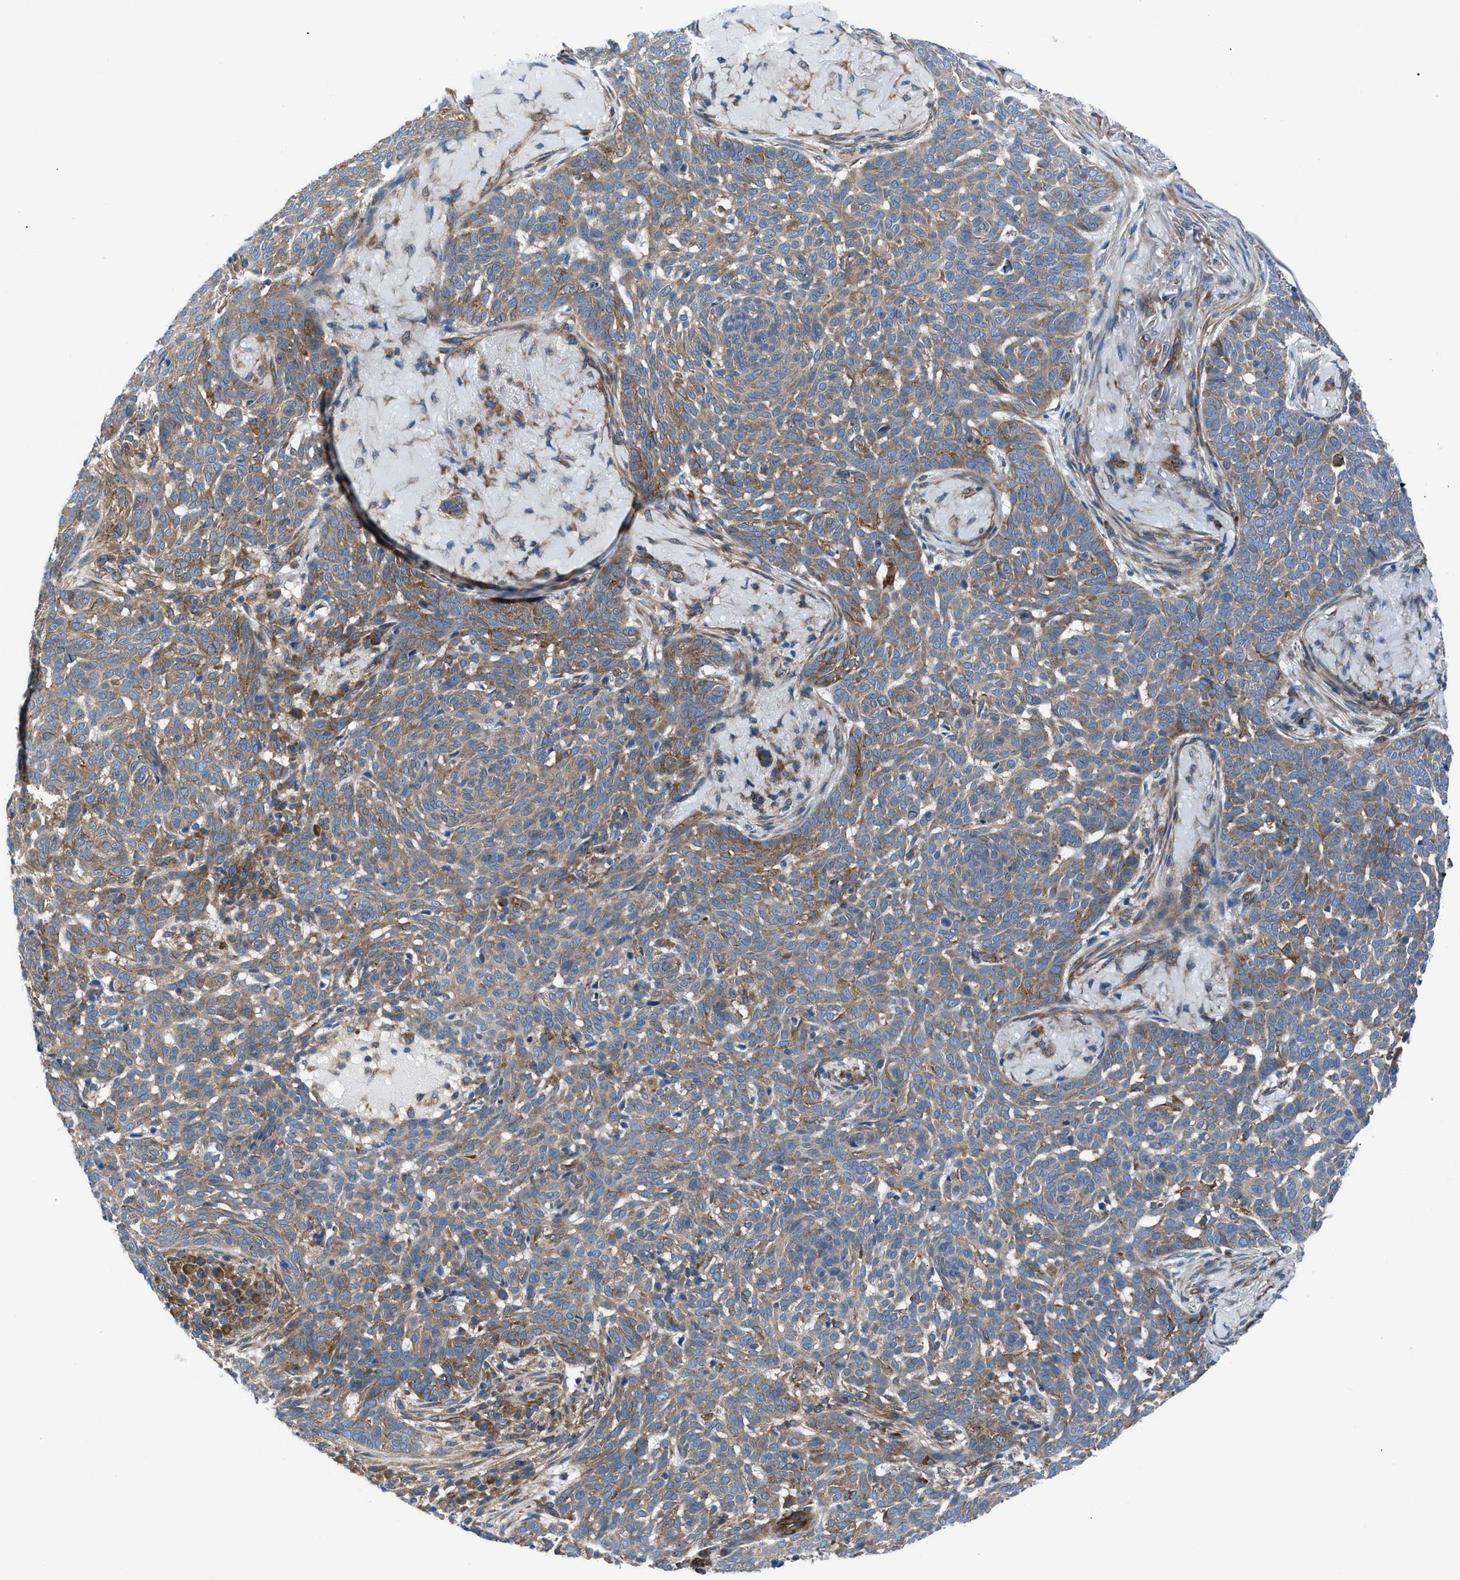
{"staining": {"intensity": "moderate", "quantity": ">75%", "location": "cytoplasmic/membranous"}, "tissue": "skin cancer", "cell_type": "Tumor cells", "image_type": "cancer", "snomed": [{"axis": "morphology", "description": "Basal cell carcinoma"}, {"axis": "topography", "description": "Skin"}], "caption": "Skin cancer was stained to show a protein in brown. There is medium levels of moderate cytoplasmic/membranous staining in approximately >75% of tumor cells. Using DAB (brown) and hematoxylin (blue) stains, captured at high magnification using brightfield microscopy.", "gene": "TRIP4", "patient": {"sex": "male", "age": 85}}